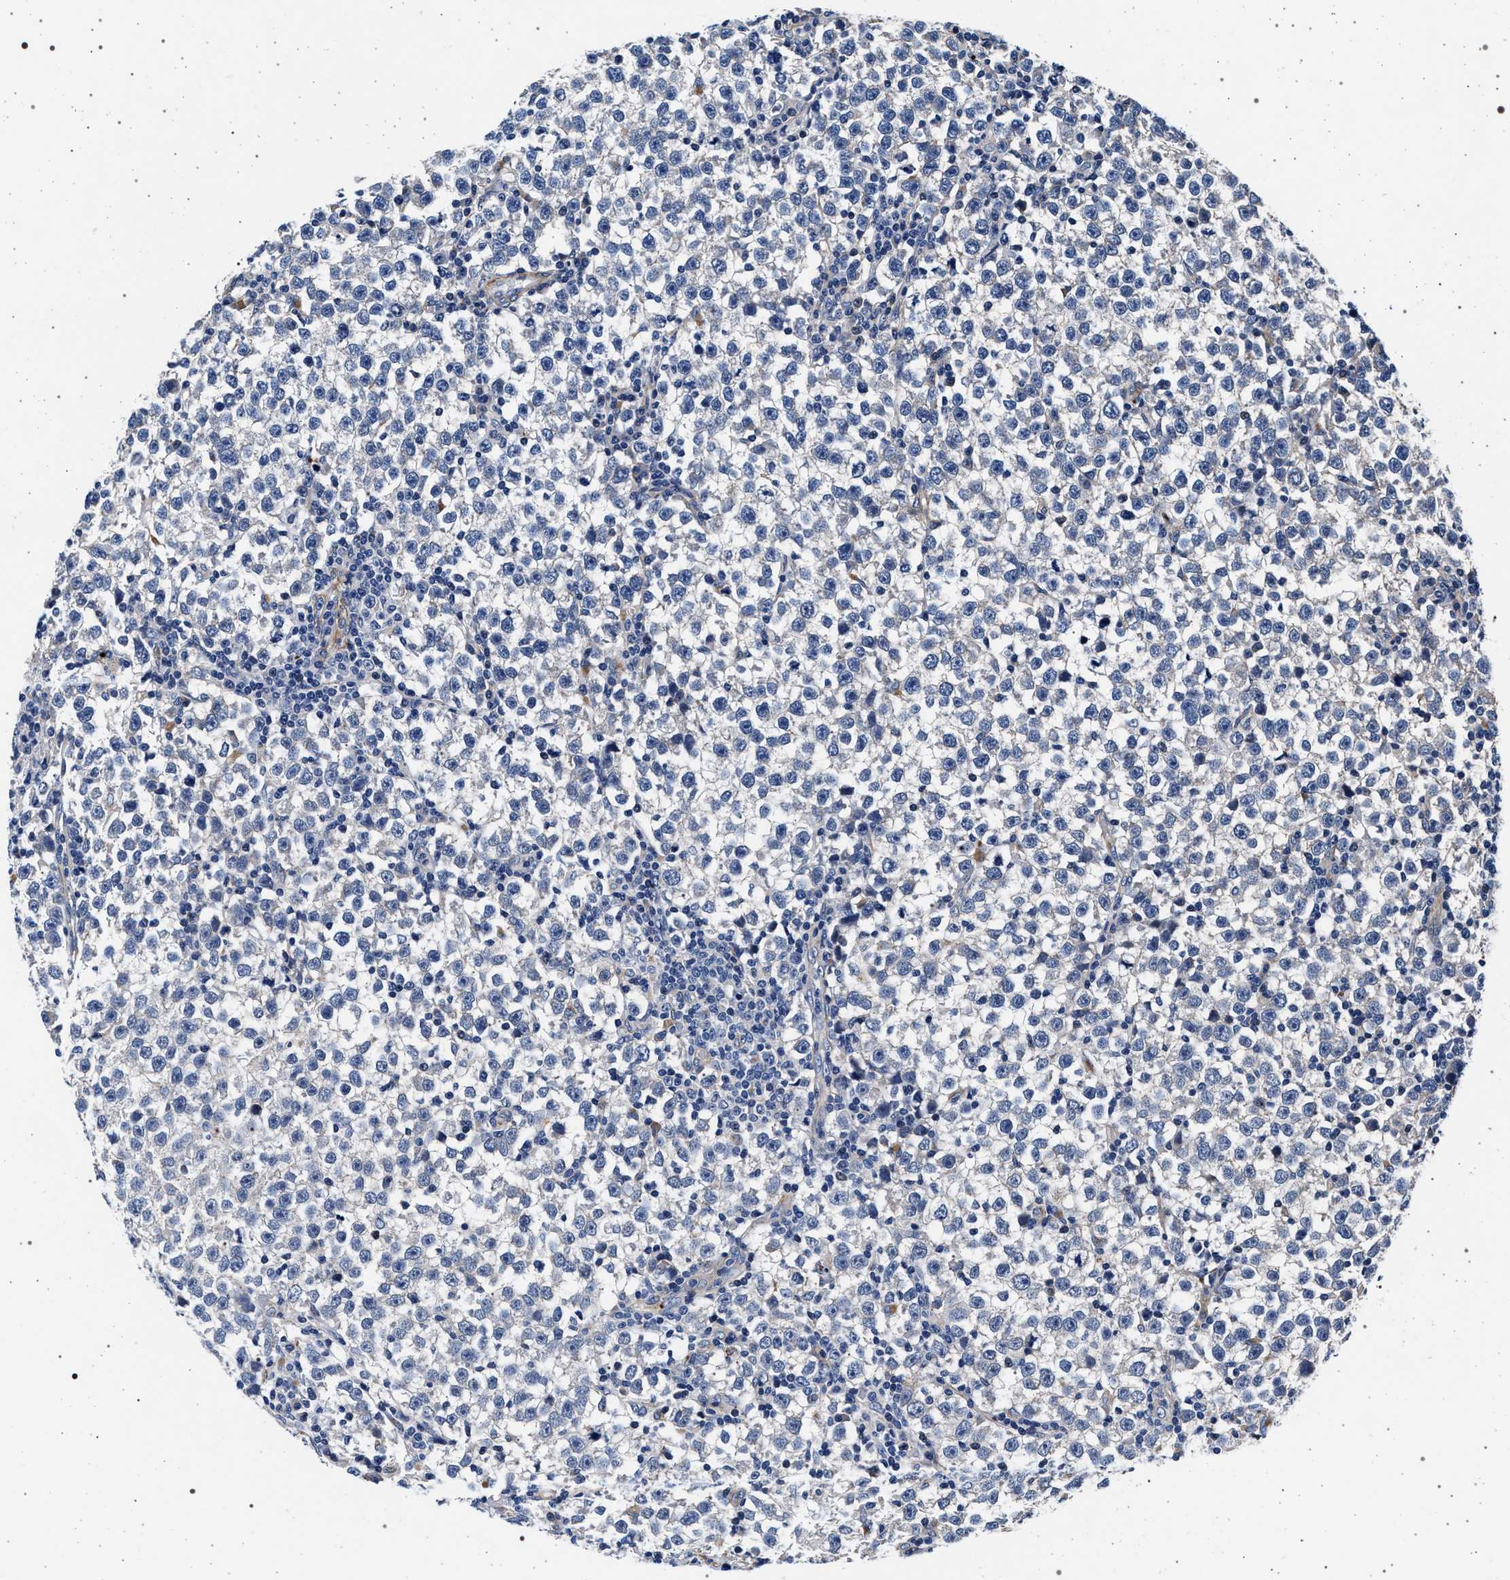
{"staining": {"intensity": "negative", "quantity": "none", "location": "none"}, "tissue": "testis cancer", "cell_type": "Tumor cells", "image_type": "cancer", "snomed": [{"axis": "morphology", "description": "Seminoma, NOS"}, {"axis": "topography", "description": "Testis"}], "caption": "A micrograph of human testis cancer is negative for staining in tumor cells. (Stains: DAB (3,3'-diaminobenzidine) immunohistochemistry with hematoxylin counter stain, Microscopy: brightfield microscopy at high magnification).", "gene": "KCNK6", "patient": {"sex": "male", "age": 43}}